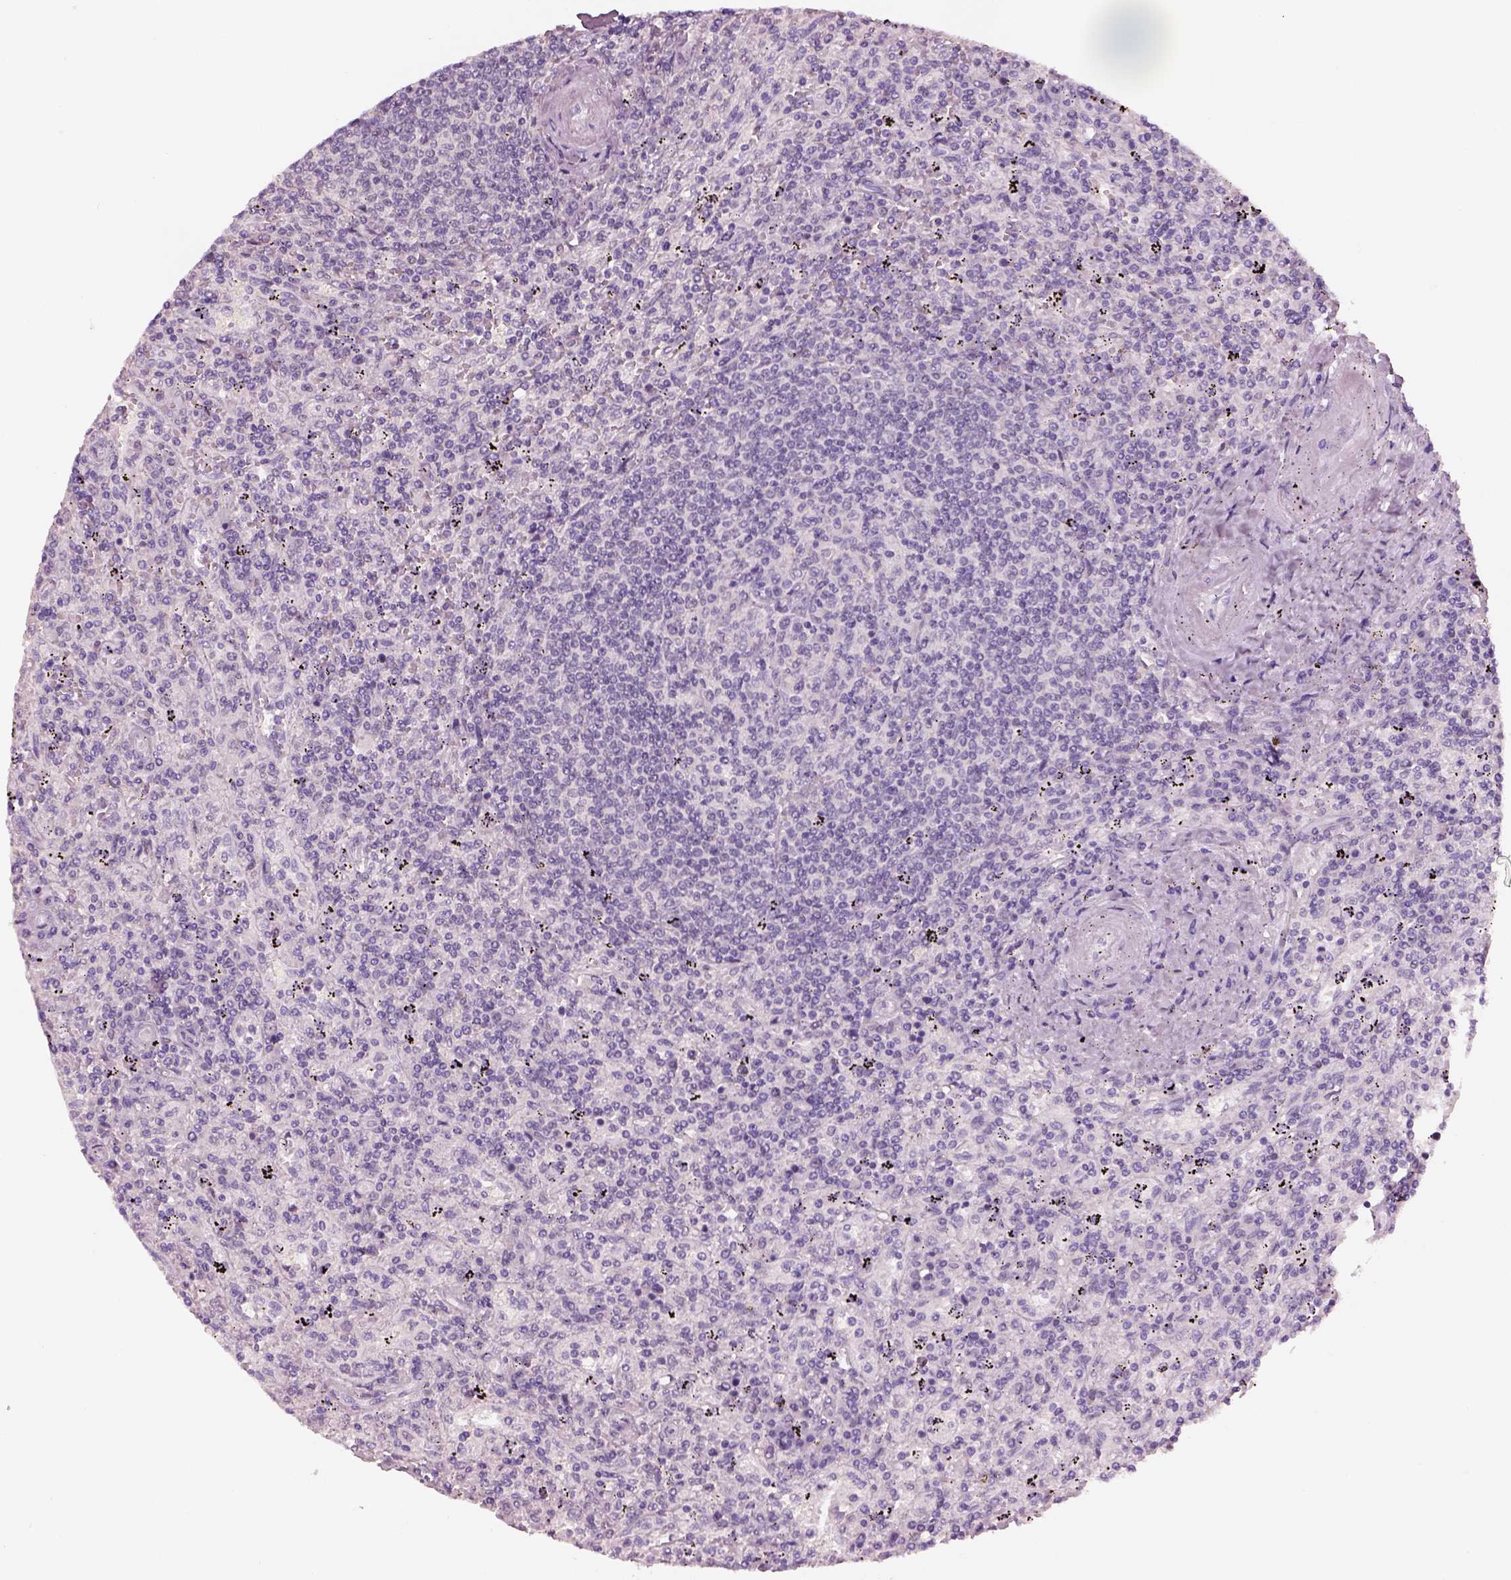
{"staining": {"intensity": "negative", "quantity": "none", "location": "none"}, "tissue": "lymphoma", "cell_type": "Tumor cells", "image_type": "cancer", "snomed": [{"axis": "morphology", "description": "Malignant lymphoma, non-Hodgkin's type, Low grade"}, {"axis": "topography", "description": "Spleen"}], "caption": "DAB (3,3'-diaminobenzidine) immunohistochemical staining of human malignant lymphoma, non-Hodgkin's type (low-grade) demonstrates no significant staining in tumor cells. The staining is performed using DAB brown chromogen with nuclei counter-stained in using hematoxylin.", "gene": "ELSPBP1", "patient": {"sex": "male", "age": 62}}